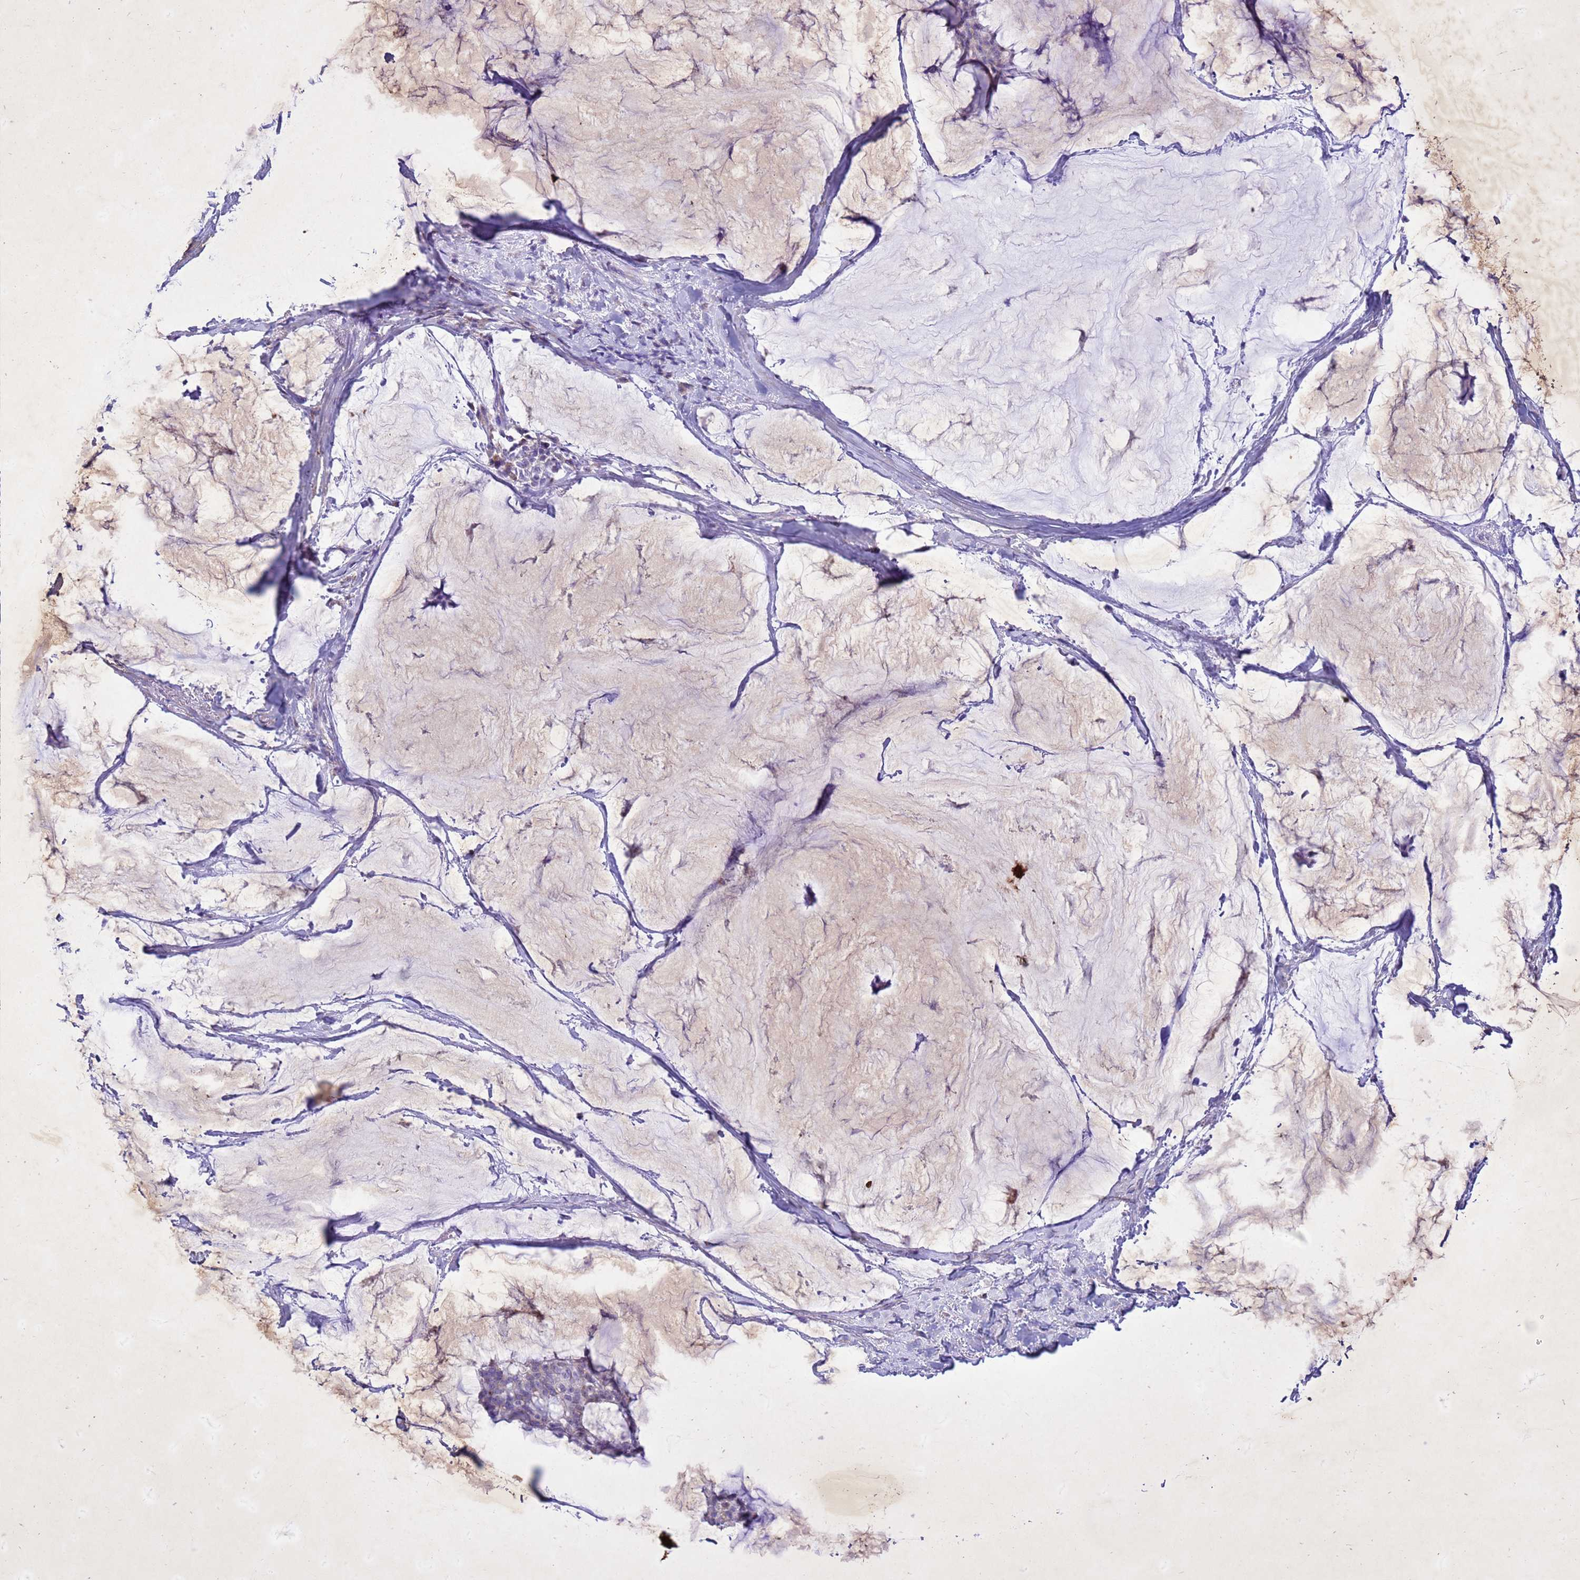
{"staining": {"intensity": "weak", "quantity": "<25%", "location": "cytoplasmic/membranous"}, "tissue": "breast cancer", "cell_type": "Tumor cells", "image_type": "cancer", "snomed": [{"axis": "morphology", "description": "Duct carcinoma"}, {"axis": "topography", "description": "Breast"}], "caption": "IHC of breast cancer (invasive ductal carcinoma) demonstrates no staining in tumor cells. (DAB (3,3'-diaminobenzidine) immunohistochemistry (IHC) visualized using brightfield microscopy, high magnification).", "gene": "COPS9", "patient": {"sex": "female", "age": 93}}